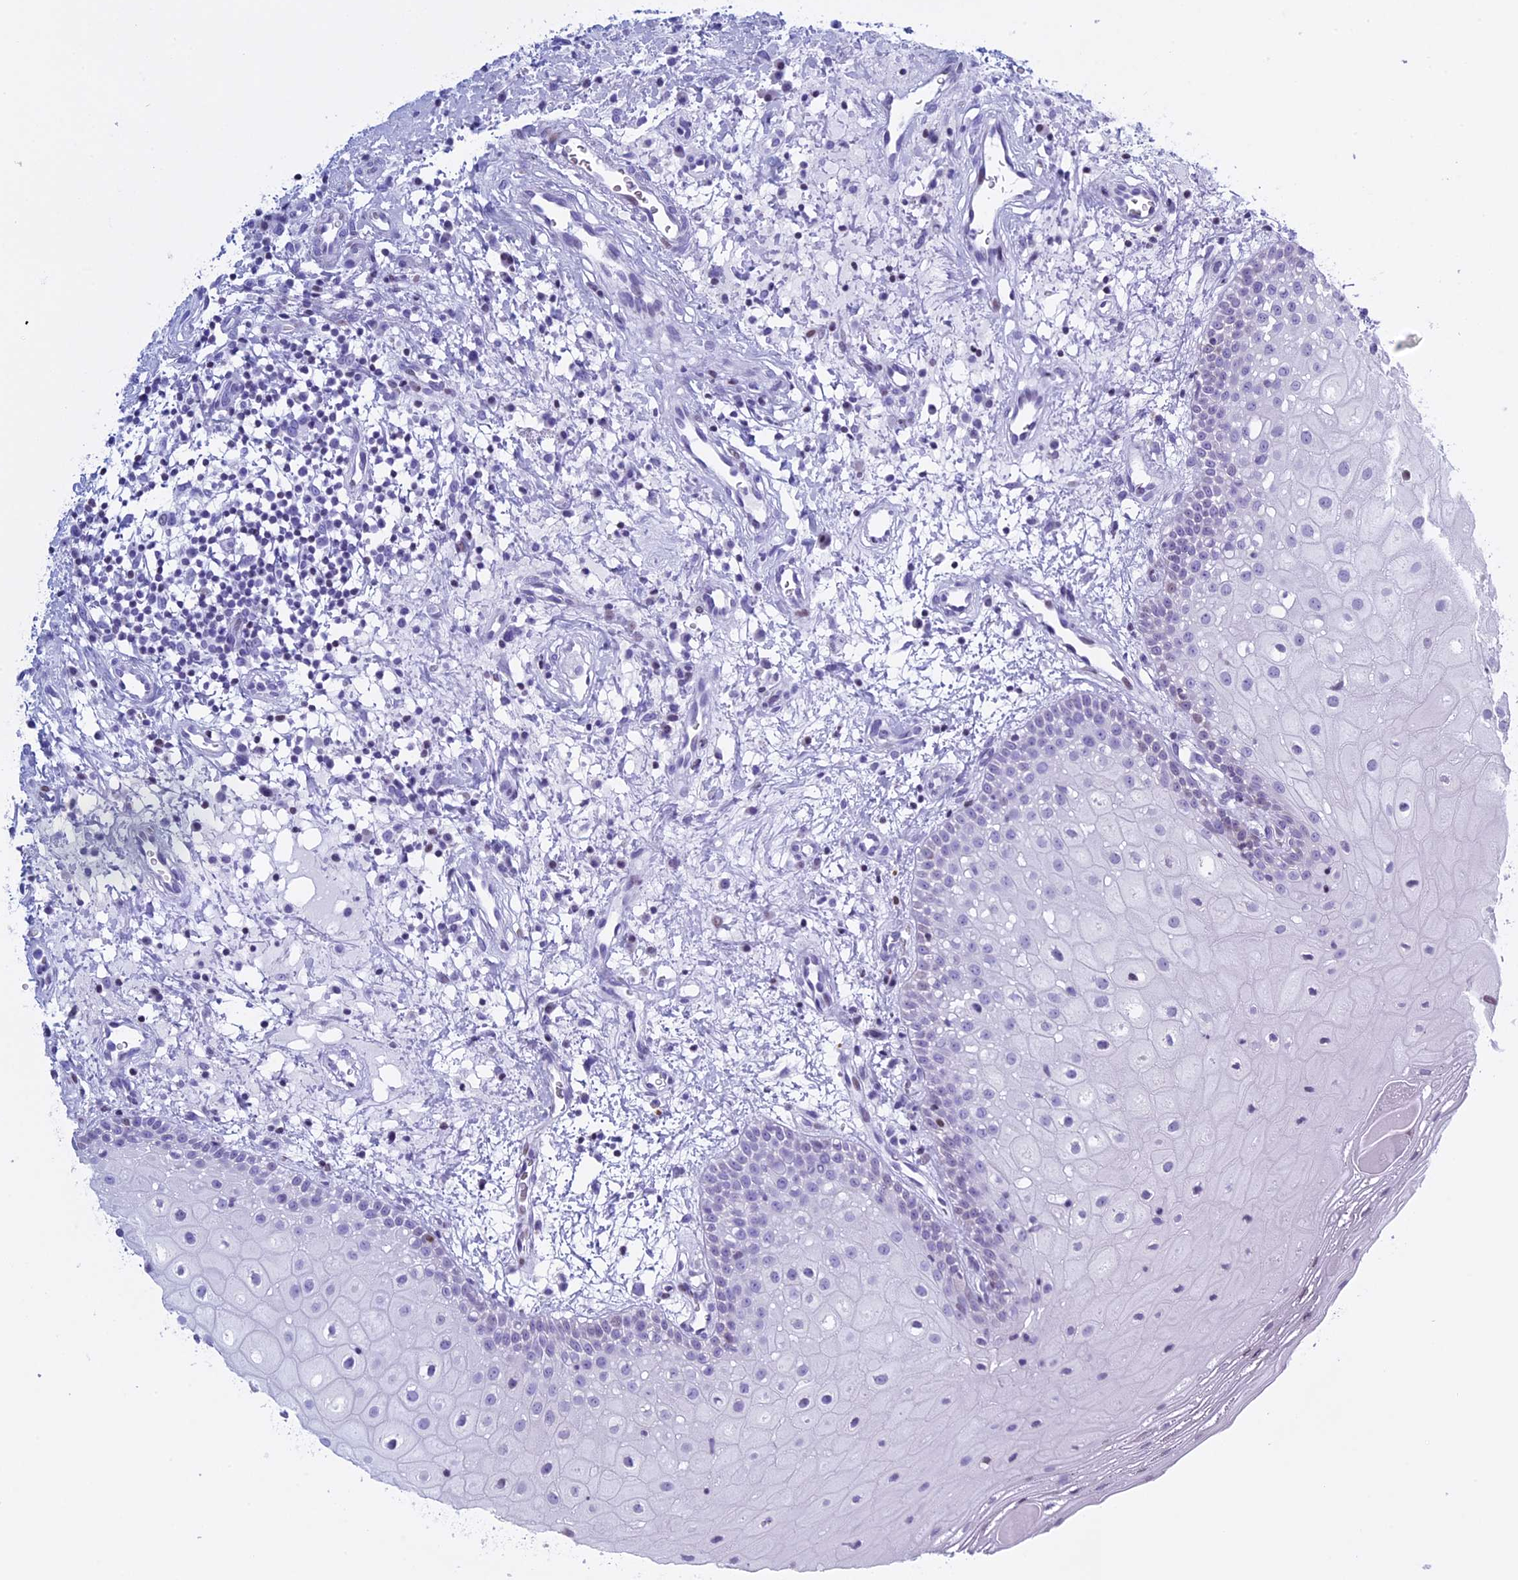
{"staining": {"intensity": "negative", "quantity": "none", "location": "none"}, "tissue": "oral mucosa", "cell_type": "Squamous epithelial cells", "image_type": "normal", "snomed": [{"axis": "morphology", "description": "Normal tissue, NOS"}, {"axis": "topography", "description": "Oral tissue"}], "caption": "Squamous epithelial cells are negative for brown protein staining in benign oral mucosa. (DAB (3,3'-diaminobenzidine) immunohistochemistry (IHC) visualized using brightfield microscopy, high magnification).", "gene": "KCTD21", "patient": {"sex": "male", "age": 74}}